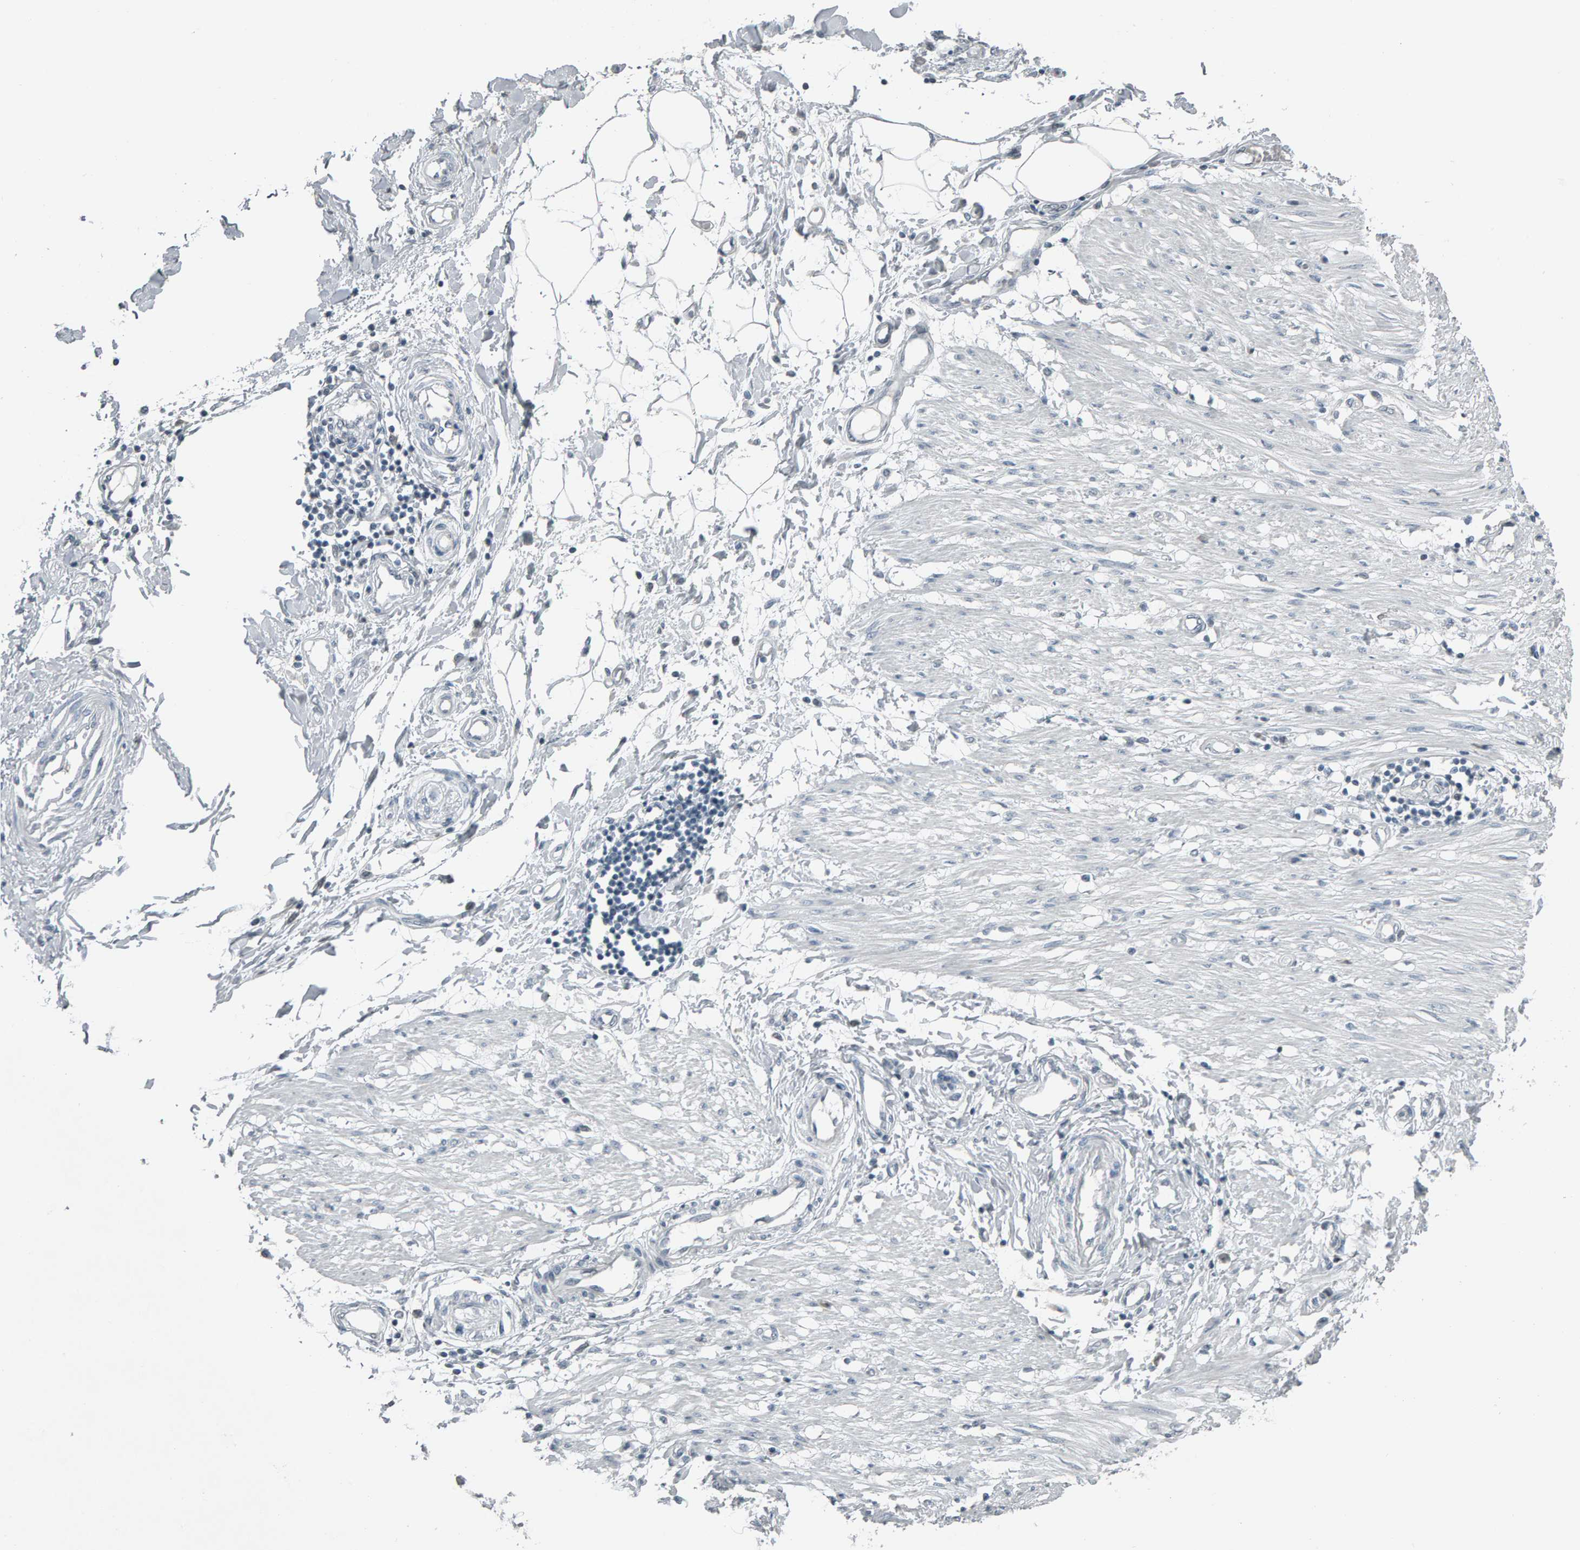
{"staining": {"intensity": "negative", "quantity": "none", "location": "none"}, "tissue": "adipose tissue", "cell_type": "Adipocytes", "image_type": "normal", "snomed": [{"axis": "morphology", "description": "Normal tissue, NOS"}, {"axis": "morphology", "description": "Adenocarcinoma, NOS"}, {"axis": "topography", "description": "Colon"}, {"axis": "topography", "description": "Peripheral nerve tissue"}], "caption": "IHC histopathology image of unremarkable human adipose tissue stained for a protein (brown), which displays no staining in adipocytes.", "gene": "PYY", "patient": {"sex": "male", "age": 14}}